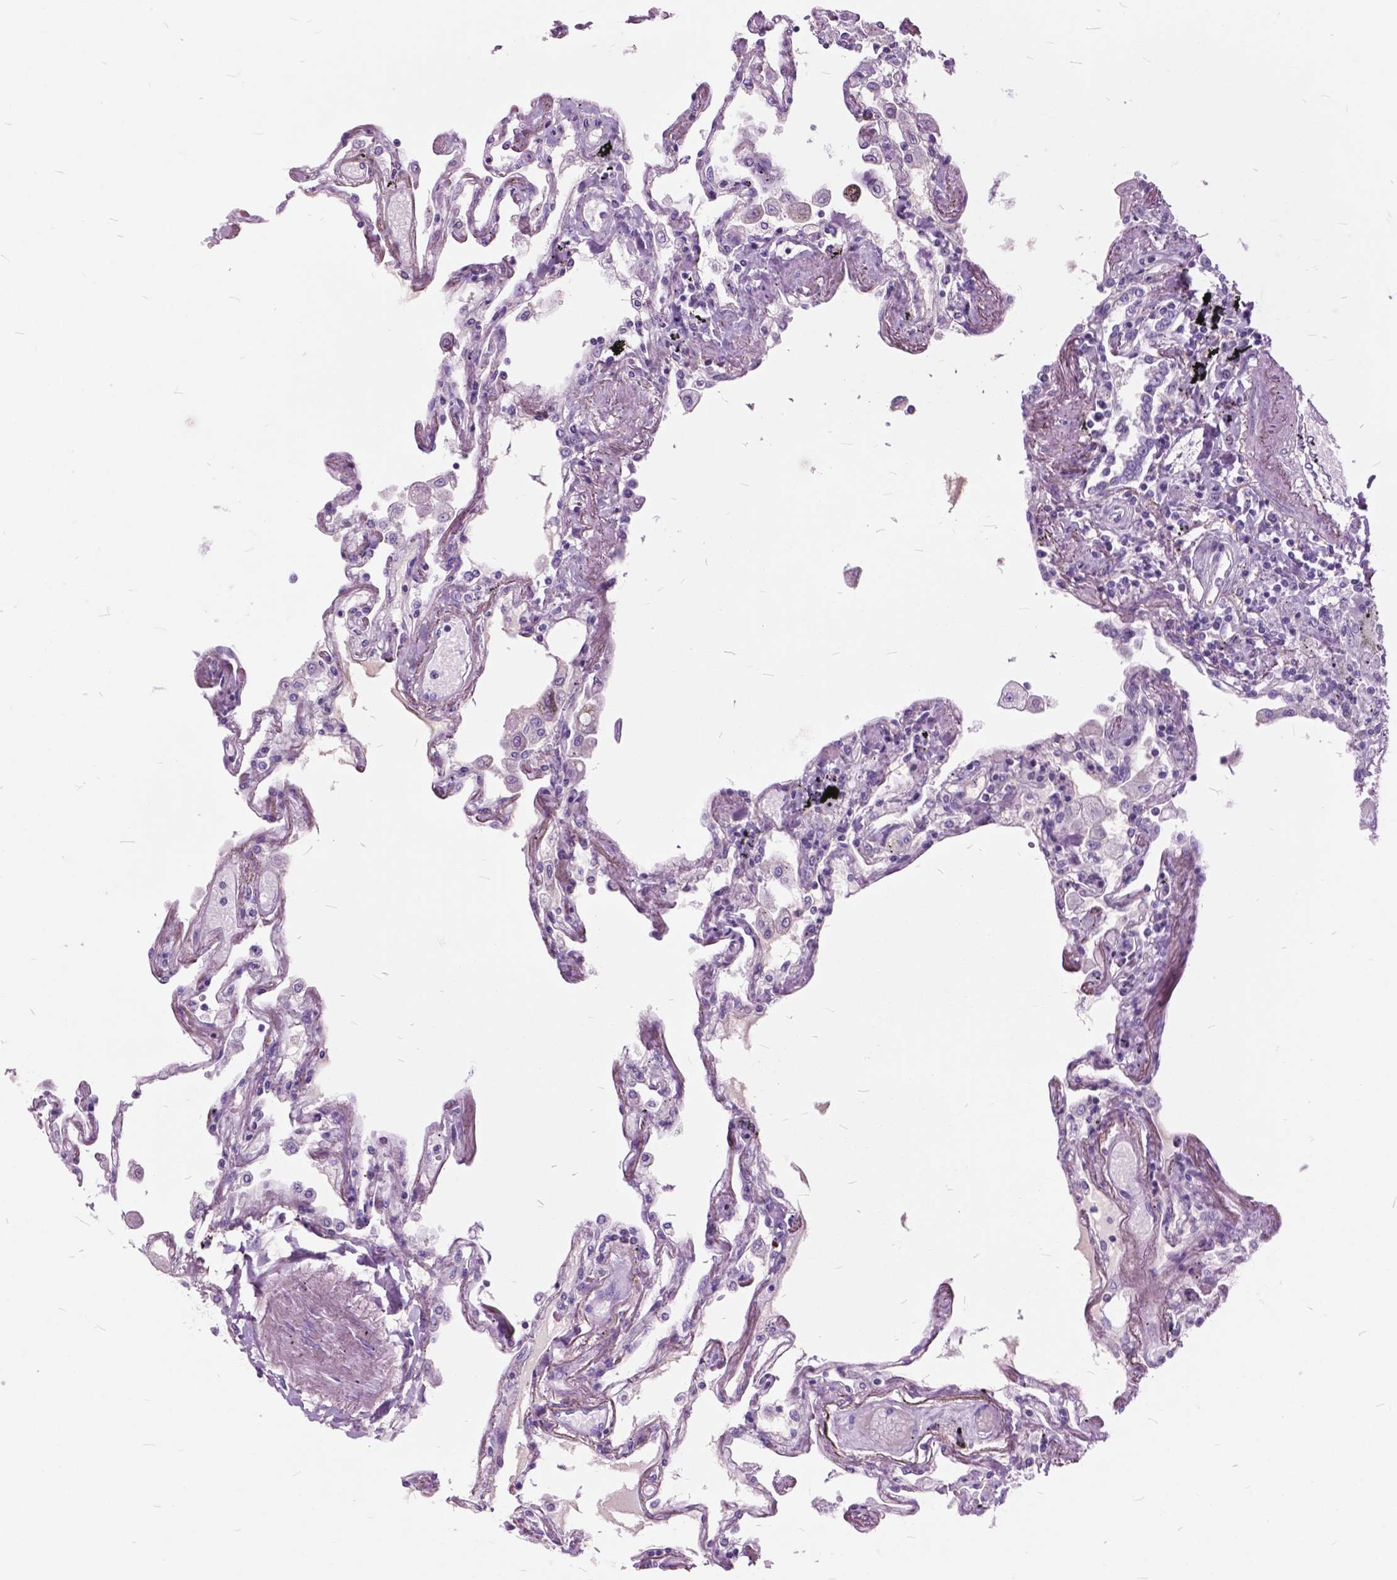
{"staining": {"intensity": "negative", "quantity": "none", "location": "none"}, "tissue": "lung", "cell_type": "Alveolar cells", "image_type": "normal", "snomed": [{"axis": "morphology", "description": "Normal tissue, NOS"}, {"axis": "morphology", "description": "Adenocarcinoma, NOS"}, {"axis": "topography", "description": "Cartilage tissue"}, {"axis": "topography", "description": "Lung"}], "caption": "Human lung stained for a protein using IHC shows no positivity in alveolar cells.", "gene": "GDF9", "patient": {"sex": "female", "age": 67}}